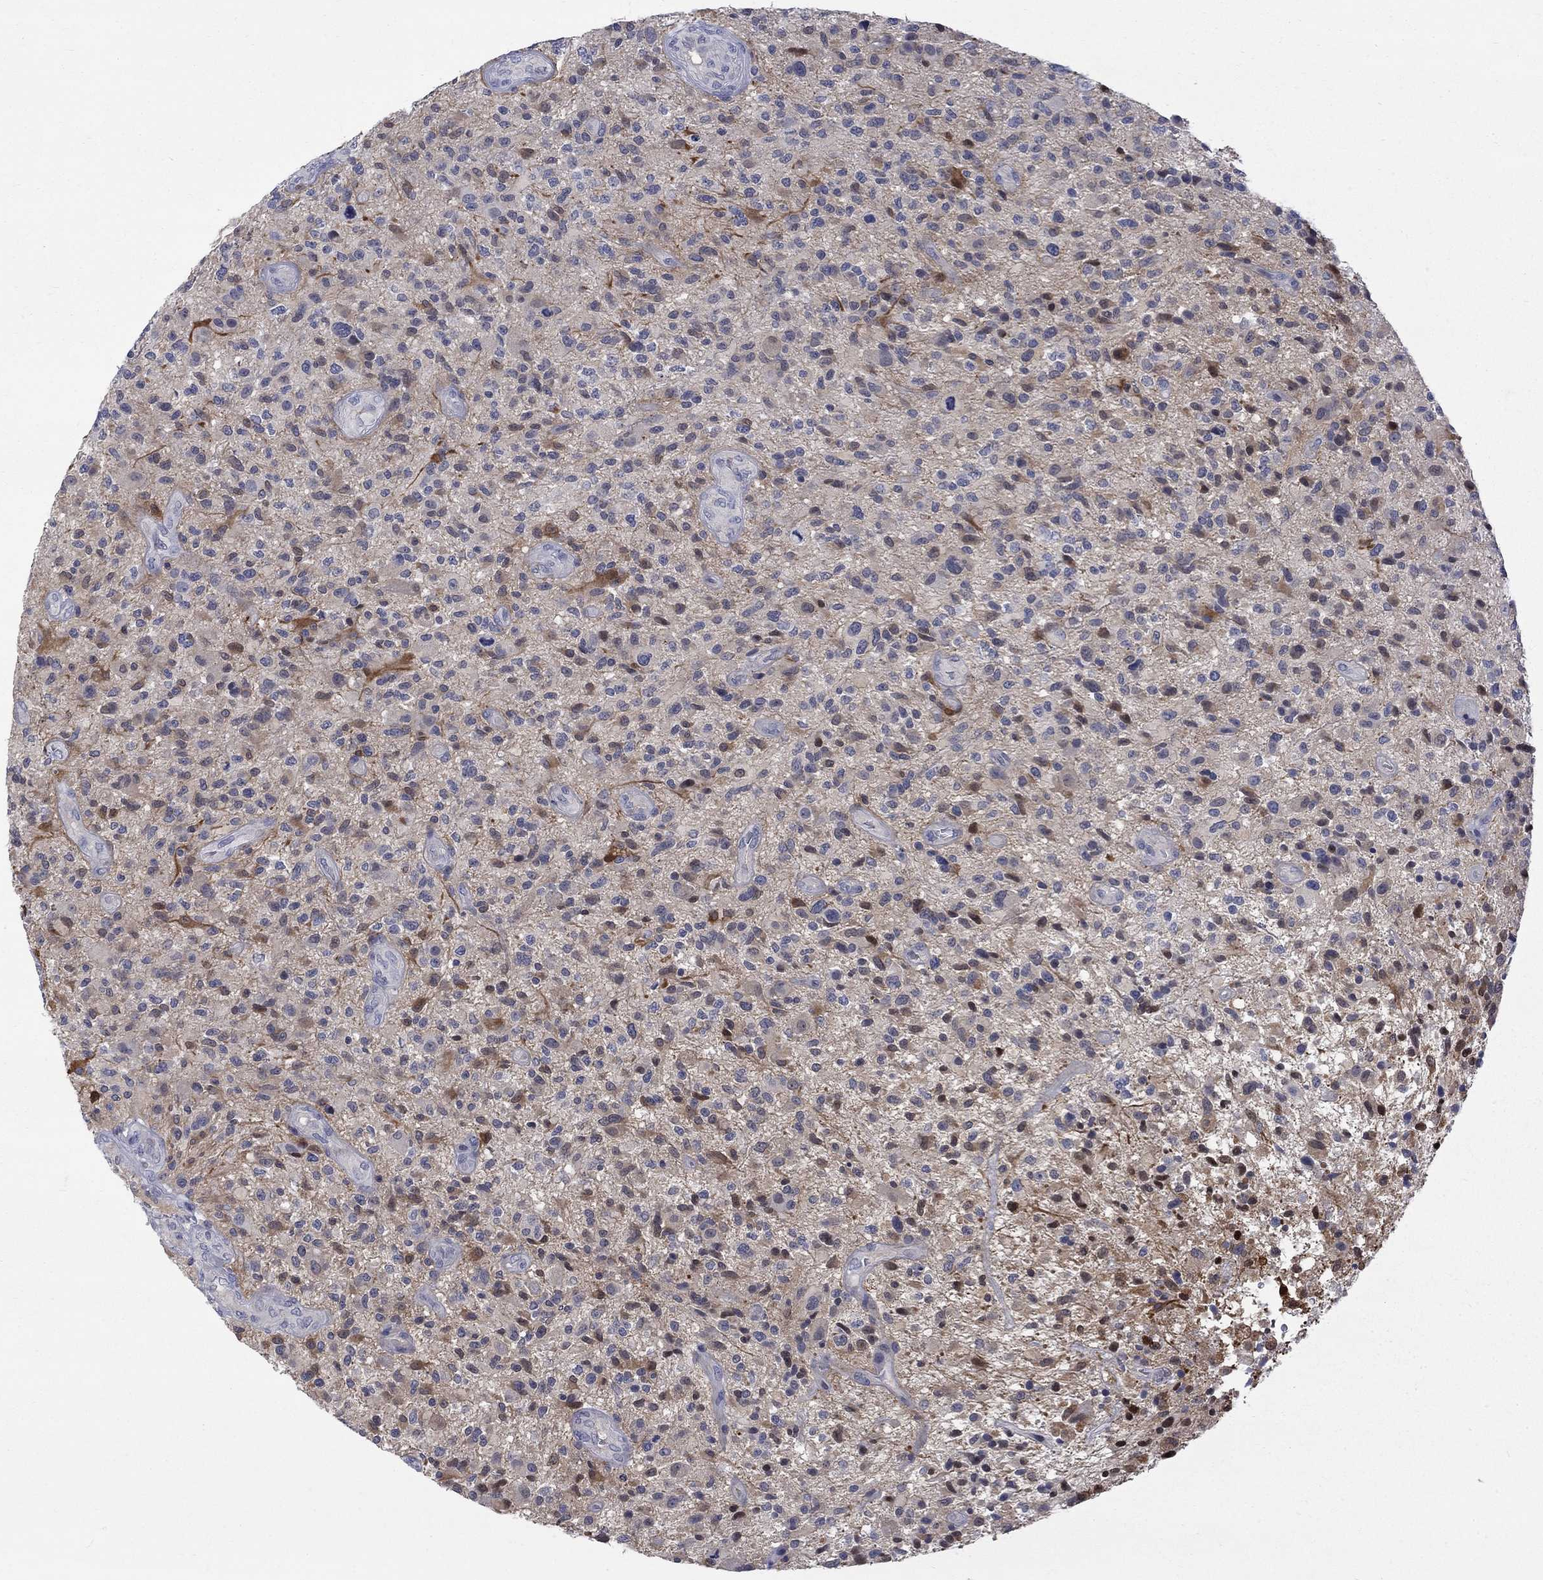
{"staining": {"intensity": "moderate", "quantity": "<25%", "location": "cytoplasmic/membranous"}, "tissue": "glioma", "cell_type": "Tumor cells", "image_type": "cancer", "snomed": [{"axis": "morphology", "description": "Glioma, malignant, High grade"}, {"axis": "topography", "description": "Brain"}], "caption": "Protein staining reveals moderate cytoplasmic/membranous expression in about <25% of tumor cells in glioma.", "gene": "HKDC1", "patient": {"sex": "male", "age": 47}}